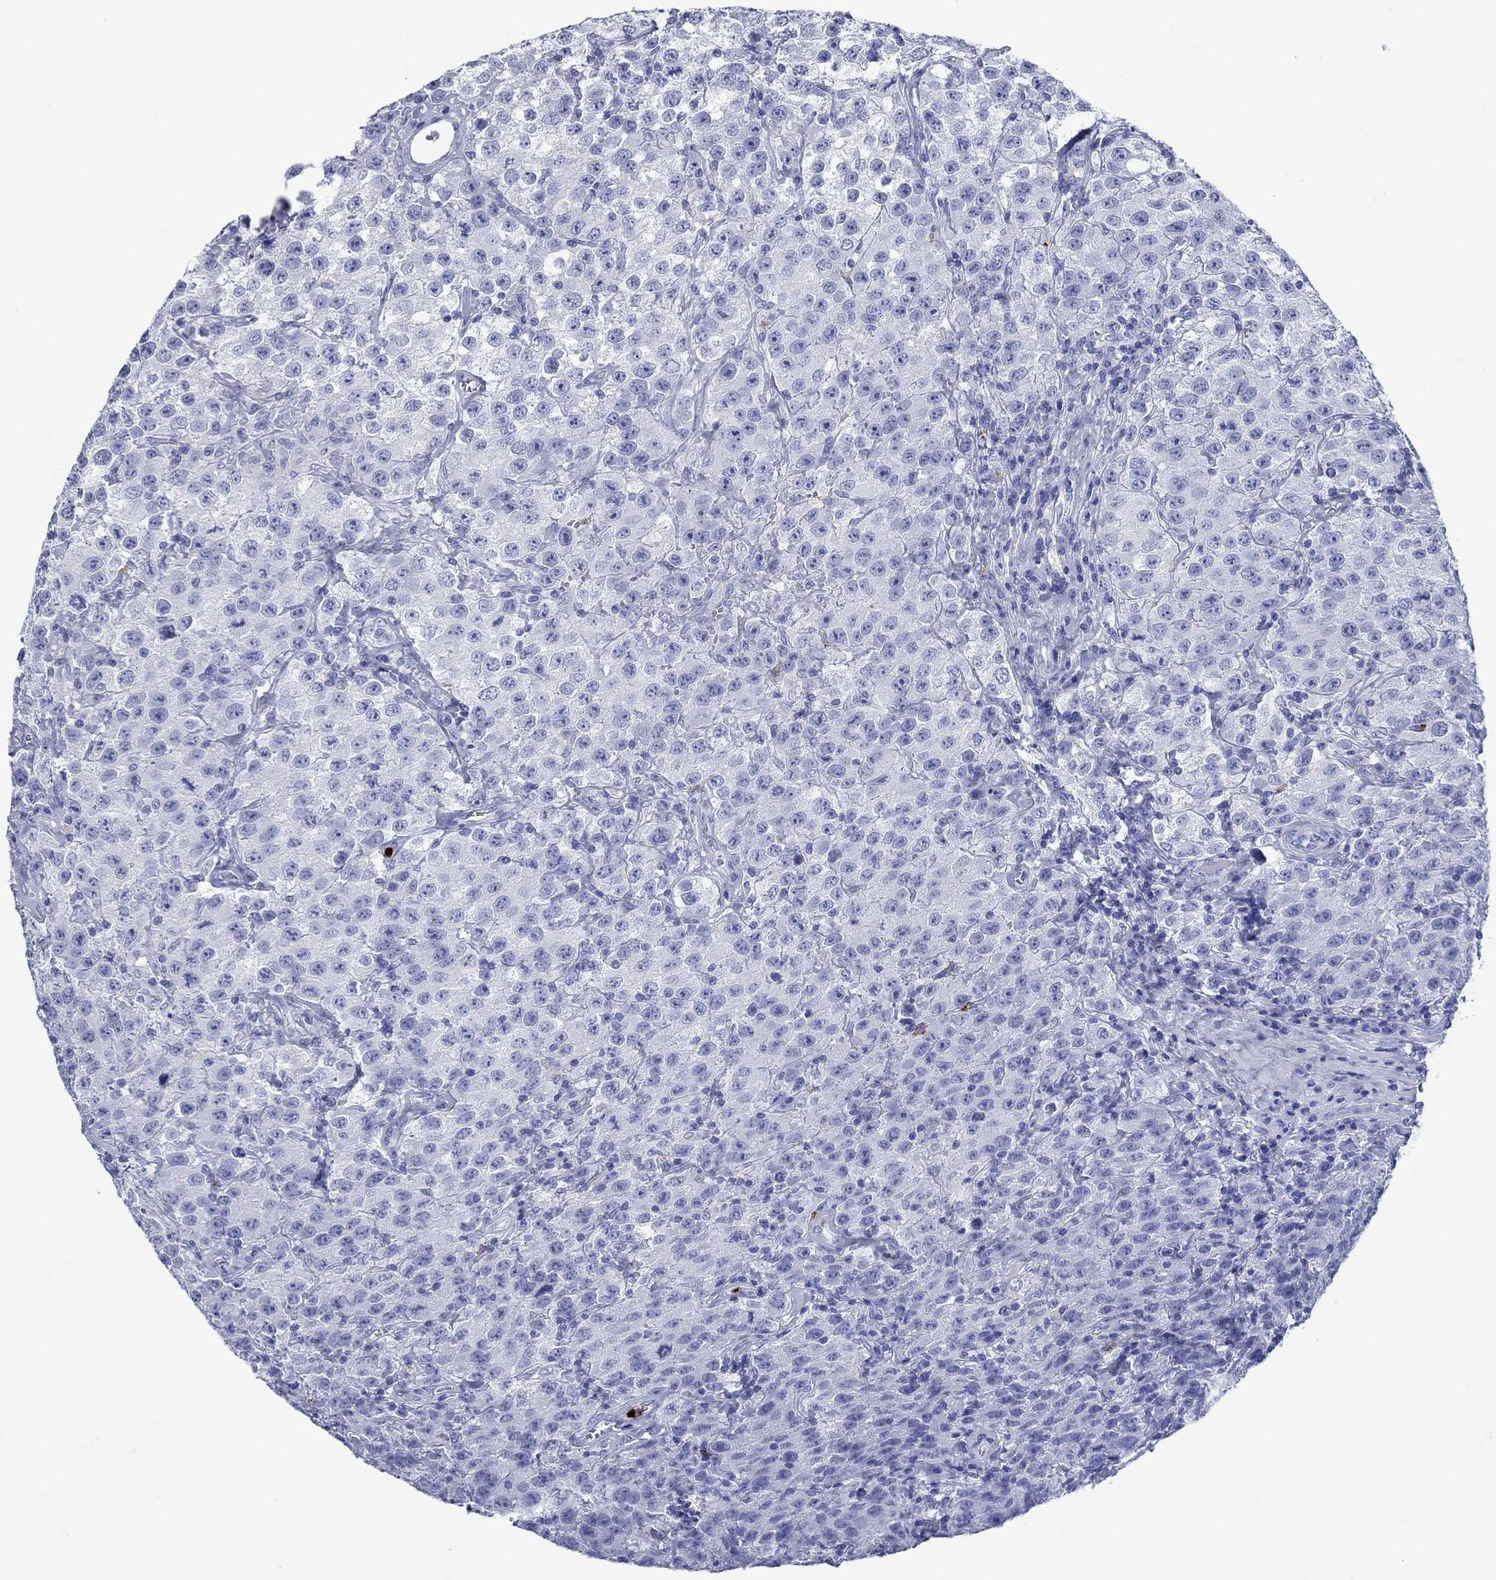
{"staining": {"intensity": "negative", "quantity": "none", "location": "none"}, "tissue": "testis cancer", "cell_type": "Tumor cells", "image_type": "cancer", "snomed": [{"axis": "morphology", "description": "Seminoma, NOS"}, {"axis": "topography", "description": "Testis"}], "caption": "Tumor cells show no significant staining in testis cancer.", "gene": "AZU1", "patient": {"sex": "male", "age": 52}}